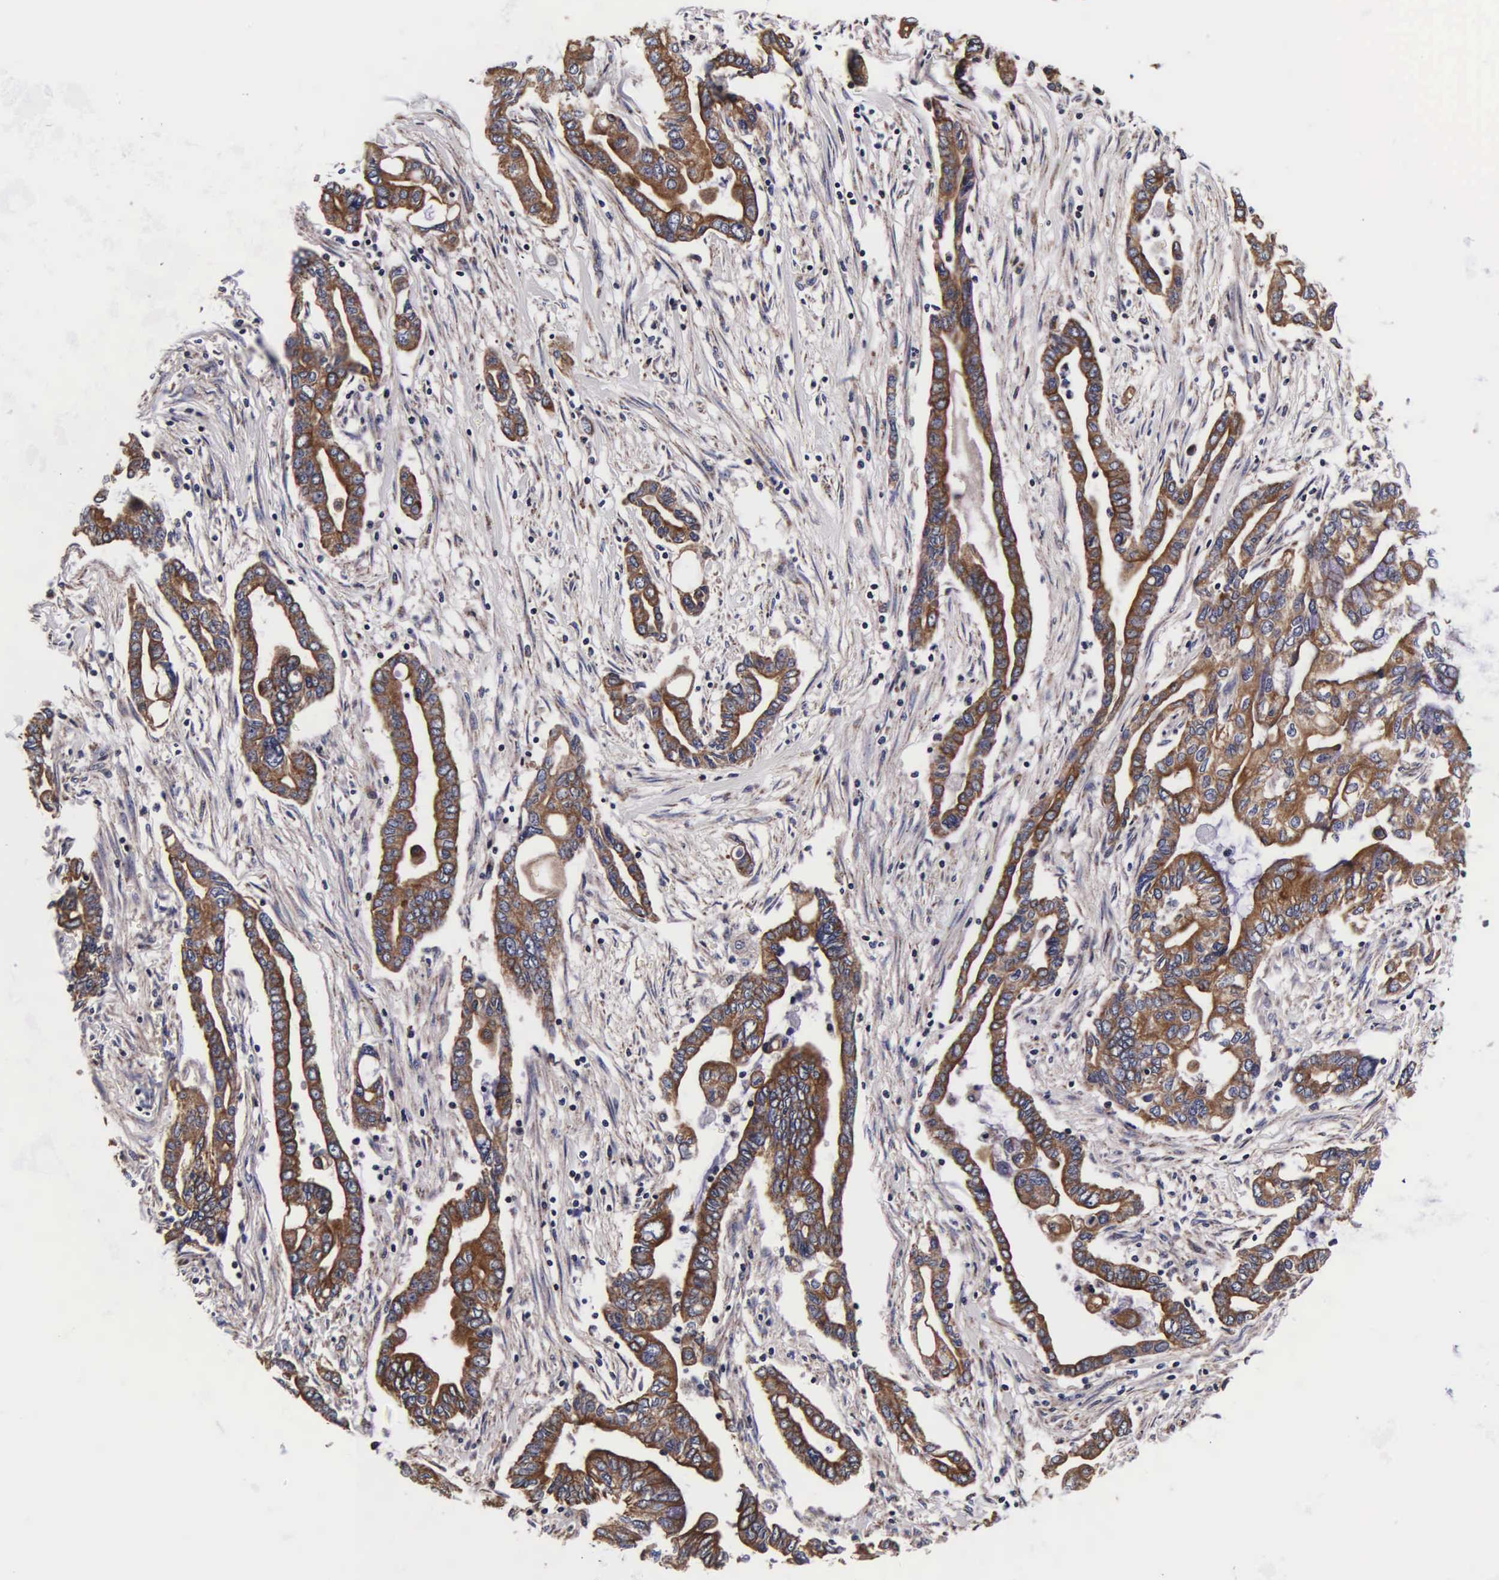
{"staining": {"intensity": "moderate", "quantity": ">75%", "location": "cytoplasmic/membranous"}, "tissue": "pancreatic cancer", "cell_type": "Tumor cells", "image_type": "cancer", "snomed": [{"axis": "morphology", "description": "Adenocarcinoma, NOS"}, {"axis": "topography", "description": "Pancreas"}], "caption": "A medium amount of moderate cytoplasmic/membranous expression is identified in about >75% of tumor cells in pancreatic adenocarcinoma tissue. Using DAB (3,3'-diaminobenzidine) (brown) and hematoxylin (blue) stains, captured at high magnification using brightfield microscopy.", "gene": "PSMA3", "patient": {"sex": "female", "age": 57}}